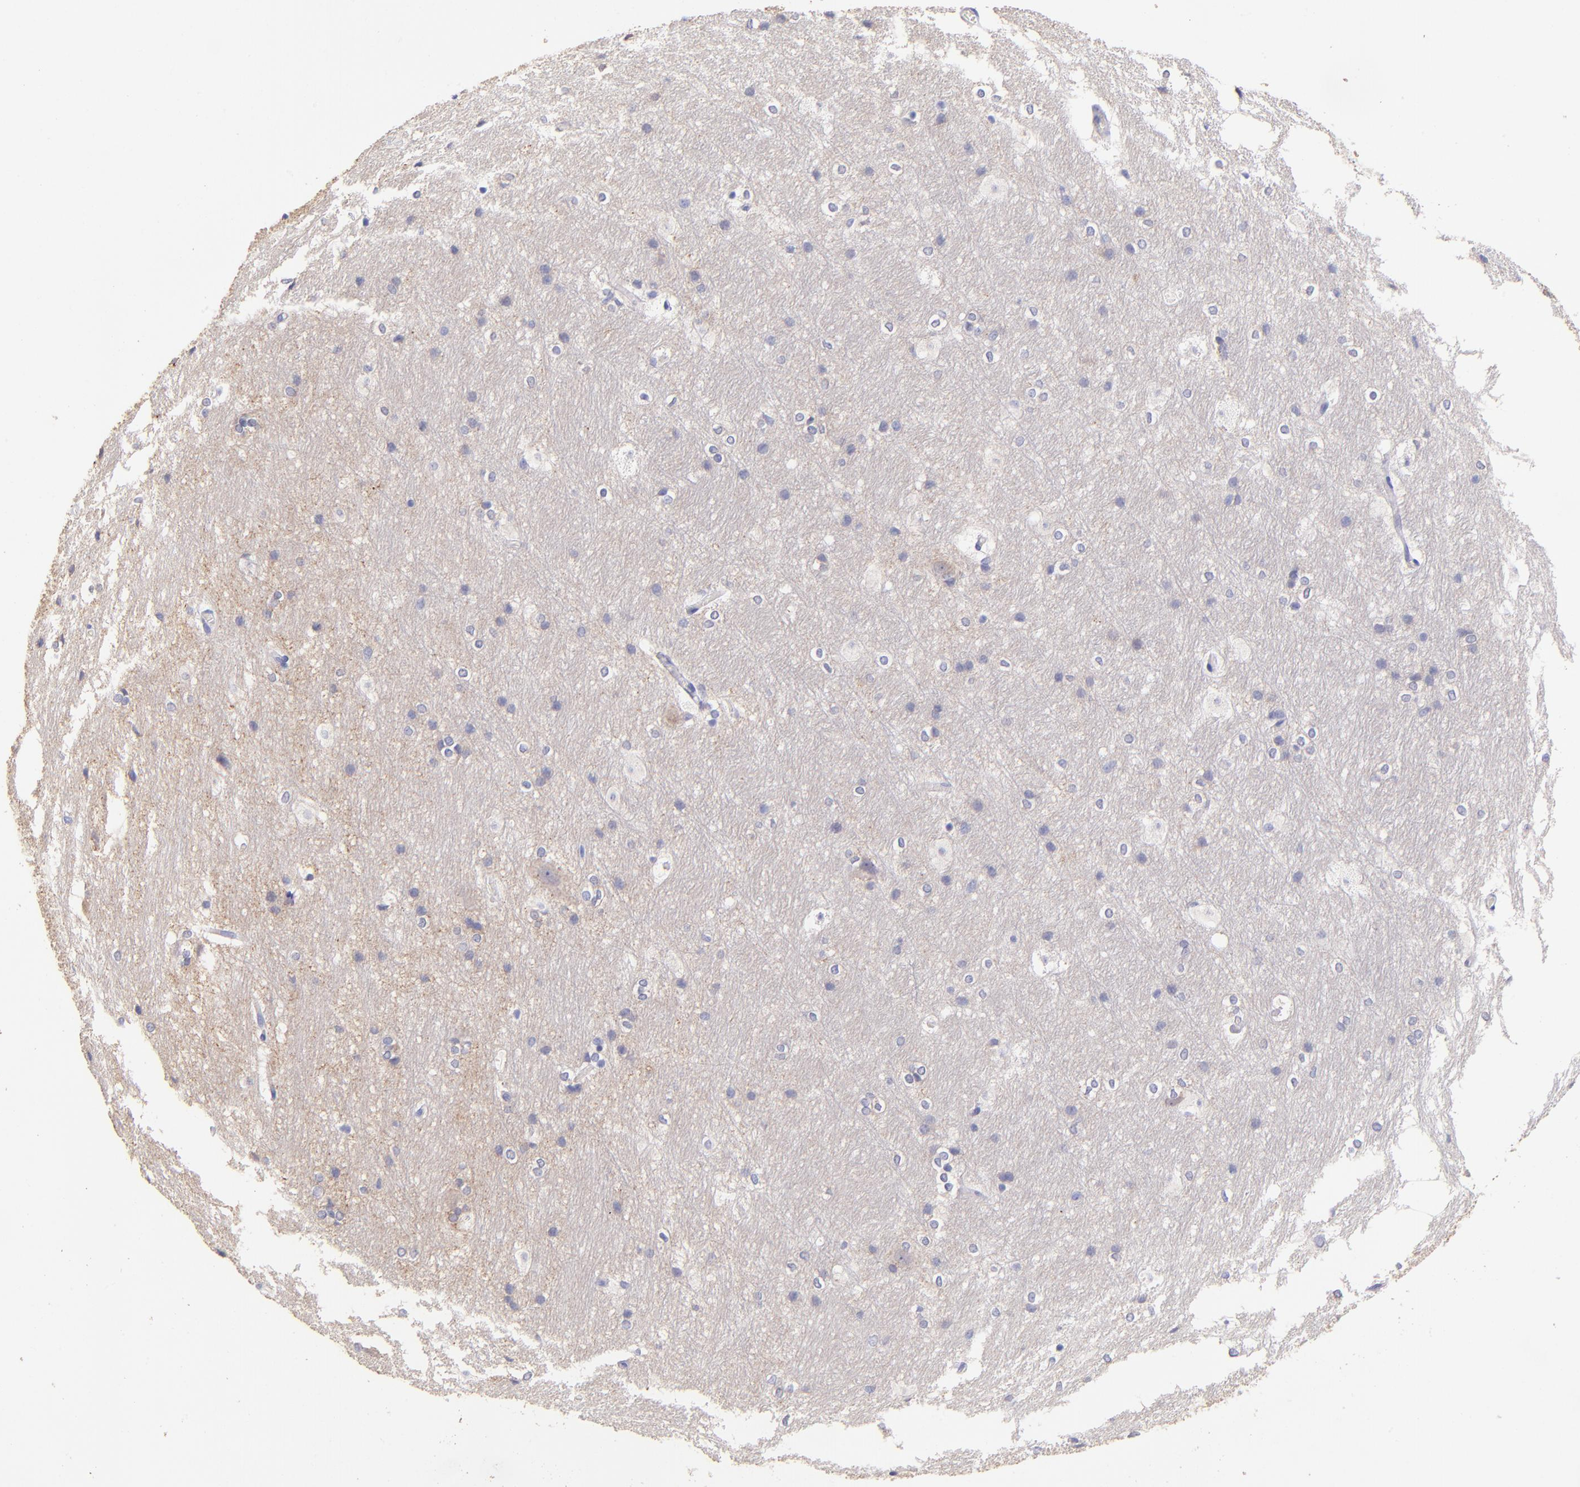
{"staining": {"intensity": "negative", "quantity": "none", "location": "none"}, "tissue": "hippocampus", "cell_type": "Glial cells", "image_type": "normal", "snomed": [{"axis": "morphology", "description": "Normal tissue, NOS"}, {"axis": "topography", "description": "Hippocampus"}], "caption": "Protein analysis of normal hippocampus demonstrates no significant positivity in glial cells.", "gene": "RAB3B", "patient": {"sex": "female", "age": 19}}